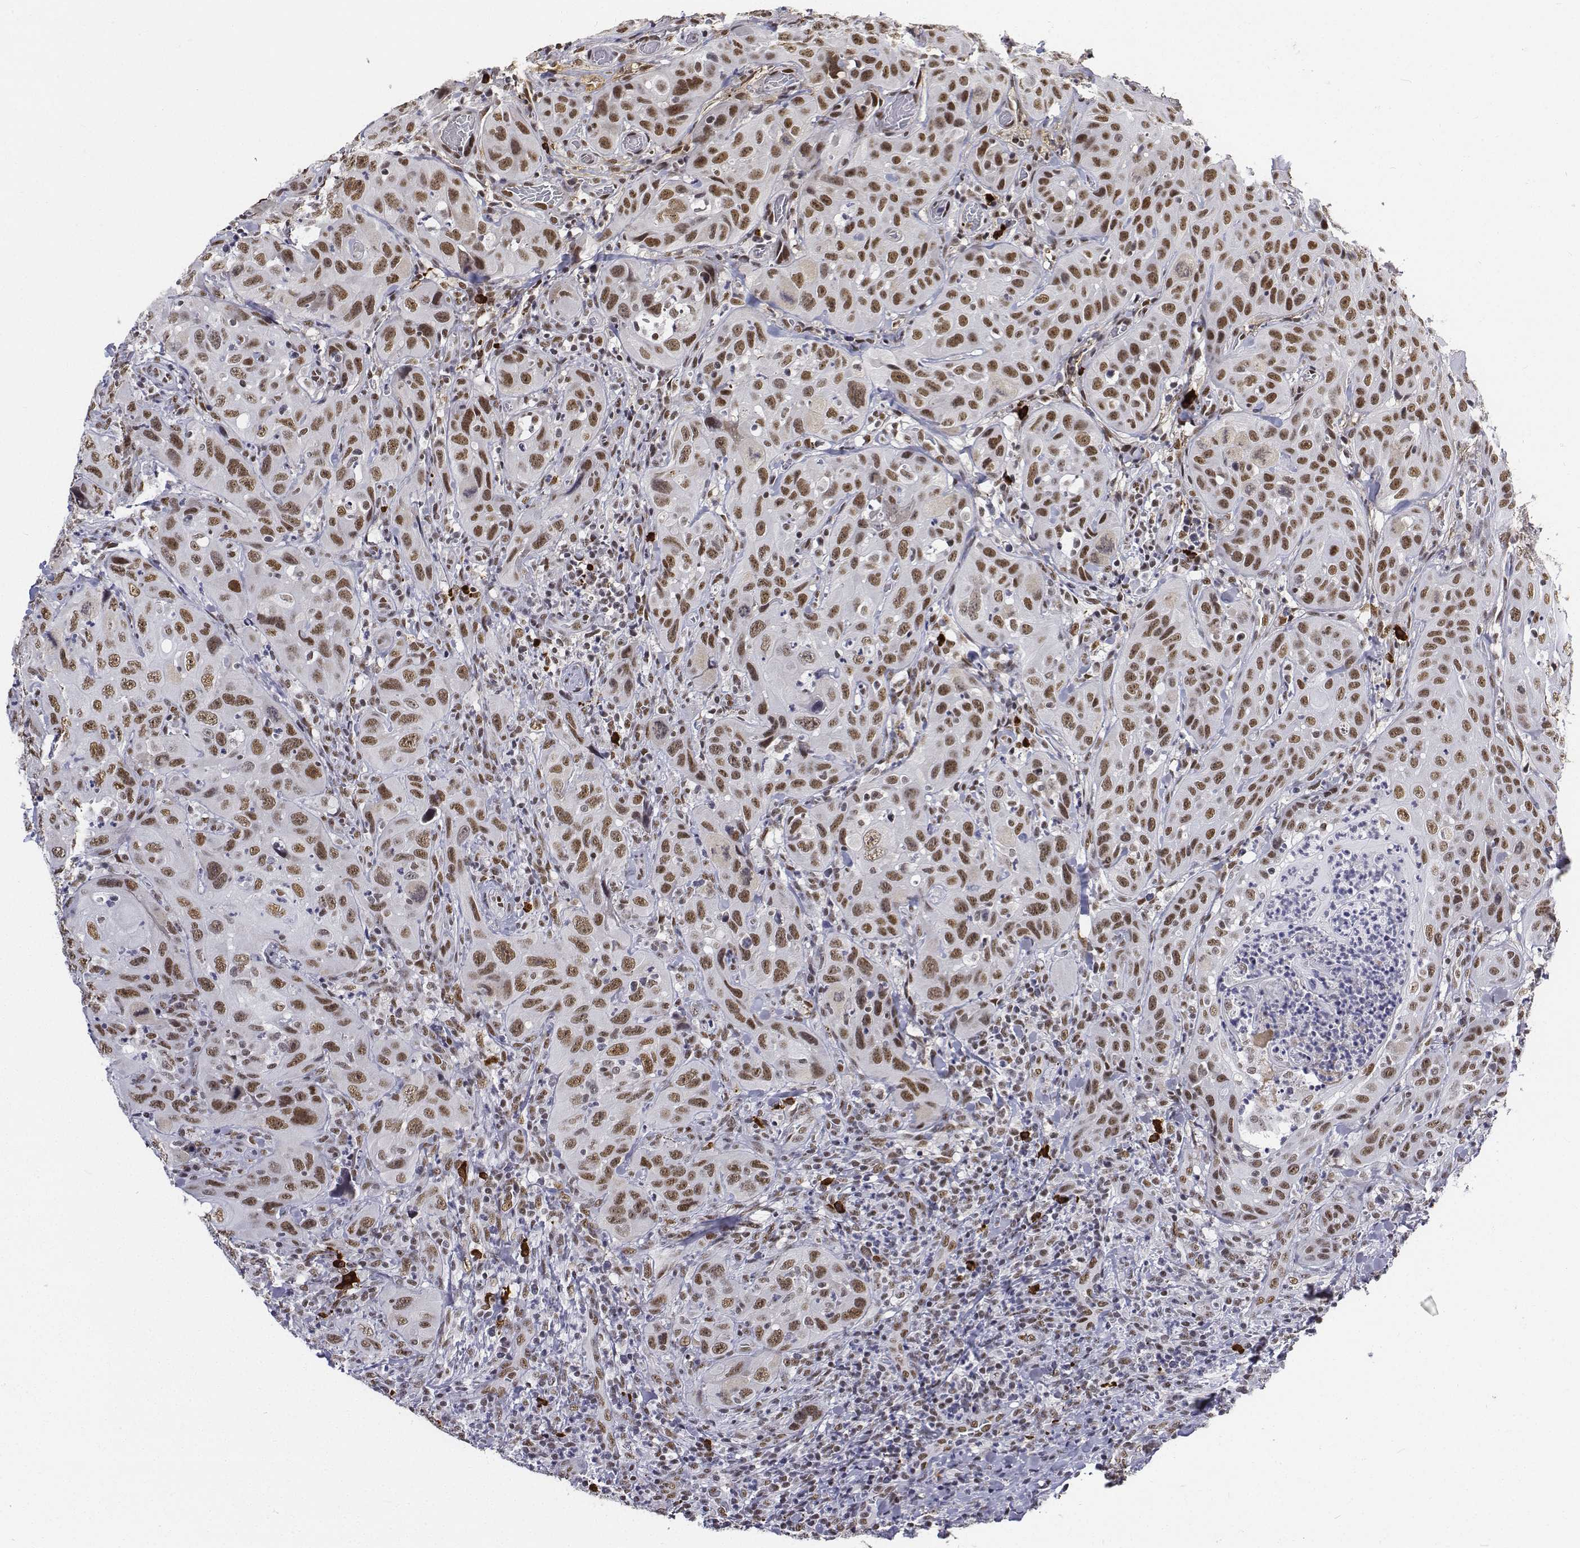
{"staining": {"intensity": "moderate", "quantity": ">75%", "location": "nuclear"}, "tissue": "head and neck cancer", "cell_type": "Tumor cells", "image_type": "cancer", "snomed": [{"axis": "morphology", "description": "Normal tissue, NOS"}, {"axis": "morphology", "description": "Squamous cell carcinoma, NOS"}, {"axis": "topography", "description": "Oral tissue"}, {"axis": "topography", "description": "Tounge, NOS"}, {"axis": "topography", "description": "Head-Neck"}], "caption": "There is medium levels of moderate nuclear staining in tumor cells of head and neck cancer (squamous cell carcinoma), as demonstrated by immunohistochemical staining (brown color).", "gene": "ATRX", "patient": {"sex": "male", "age": 62}}